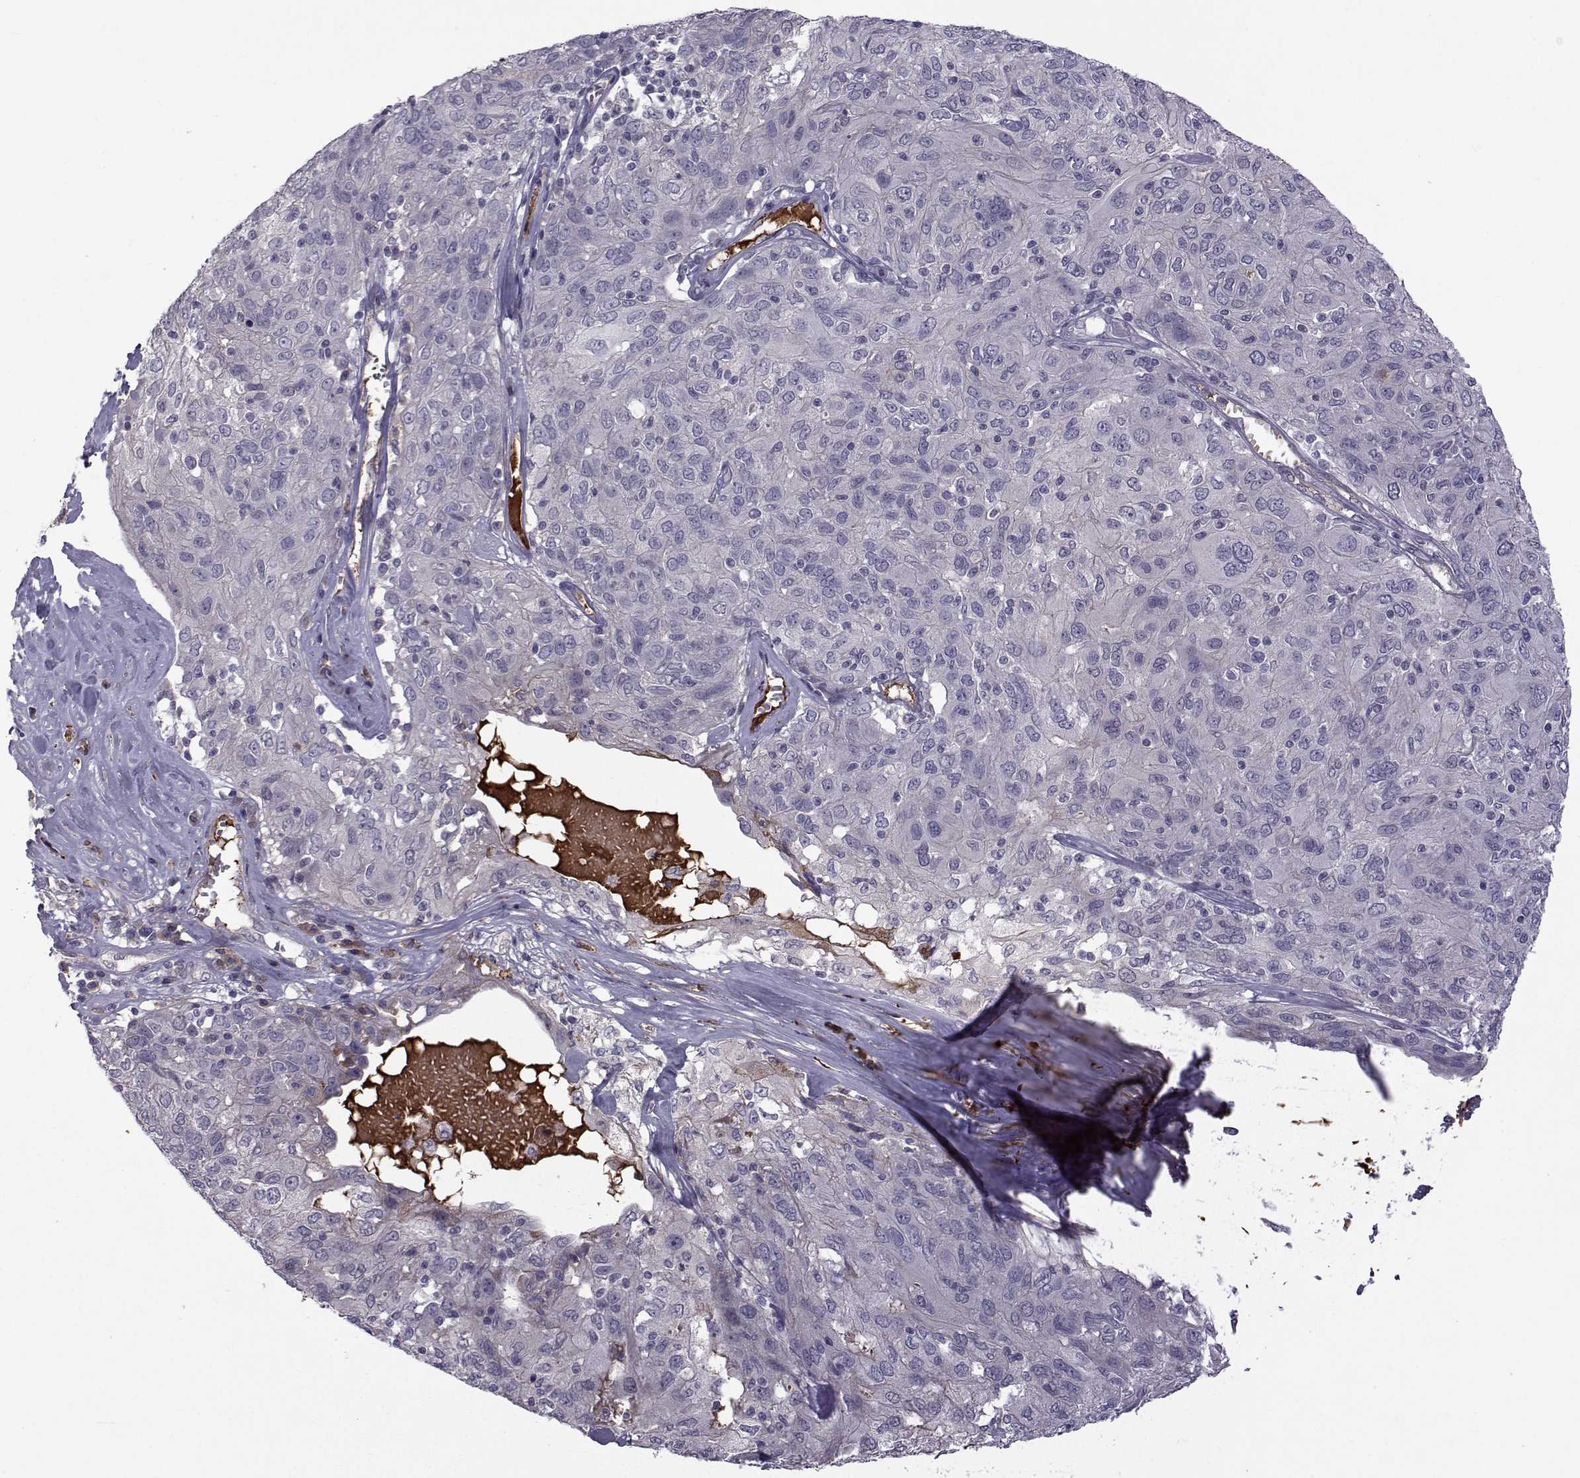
{"staining": {"intensity": "negative", "quantity": "none", "location": "none"}, "tissue": "ovarian cancer", "cell_type": "Tumor cells", "image_type": "cancer", "snomed": [{"axis": "morphology", "description": "Carcinoma, endometroid"}, {"axis": "topography", "description": "Ovary"}], "caption": "Immunohistochemistry image of neoplastic tissue: human ovarian cancer (endometroid carcinoma) stained with DAB shows no significant protein positivity in tumor cells.", "gene": "TNFRSF11B", "patient": {"sex": "female", "age": 50}}